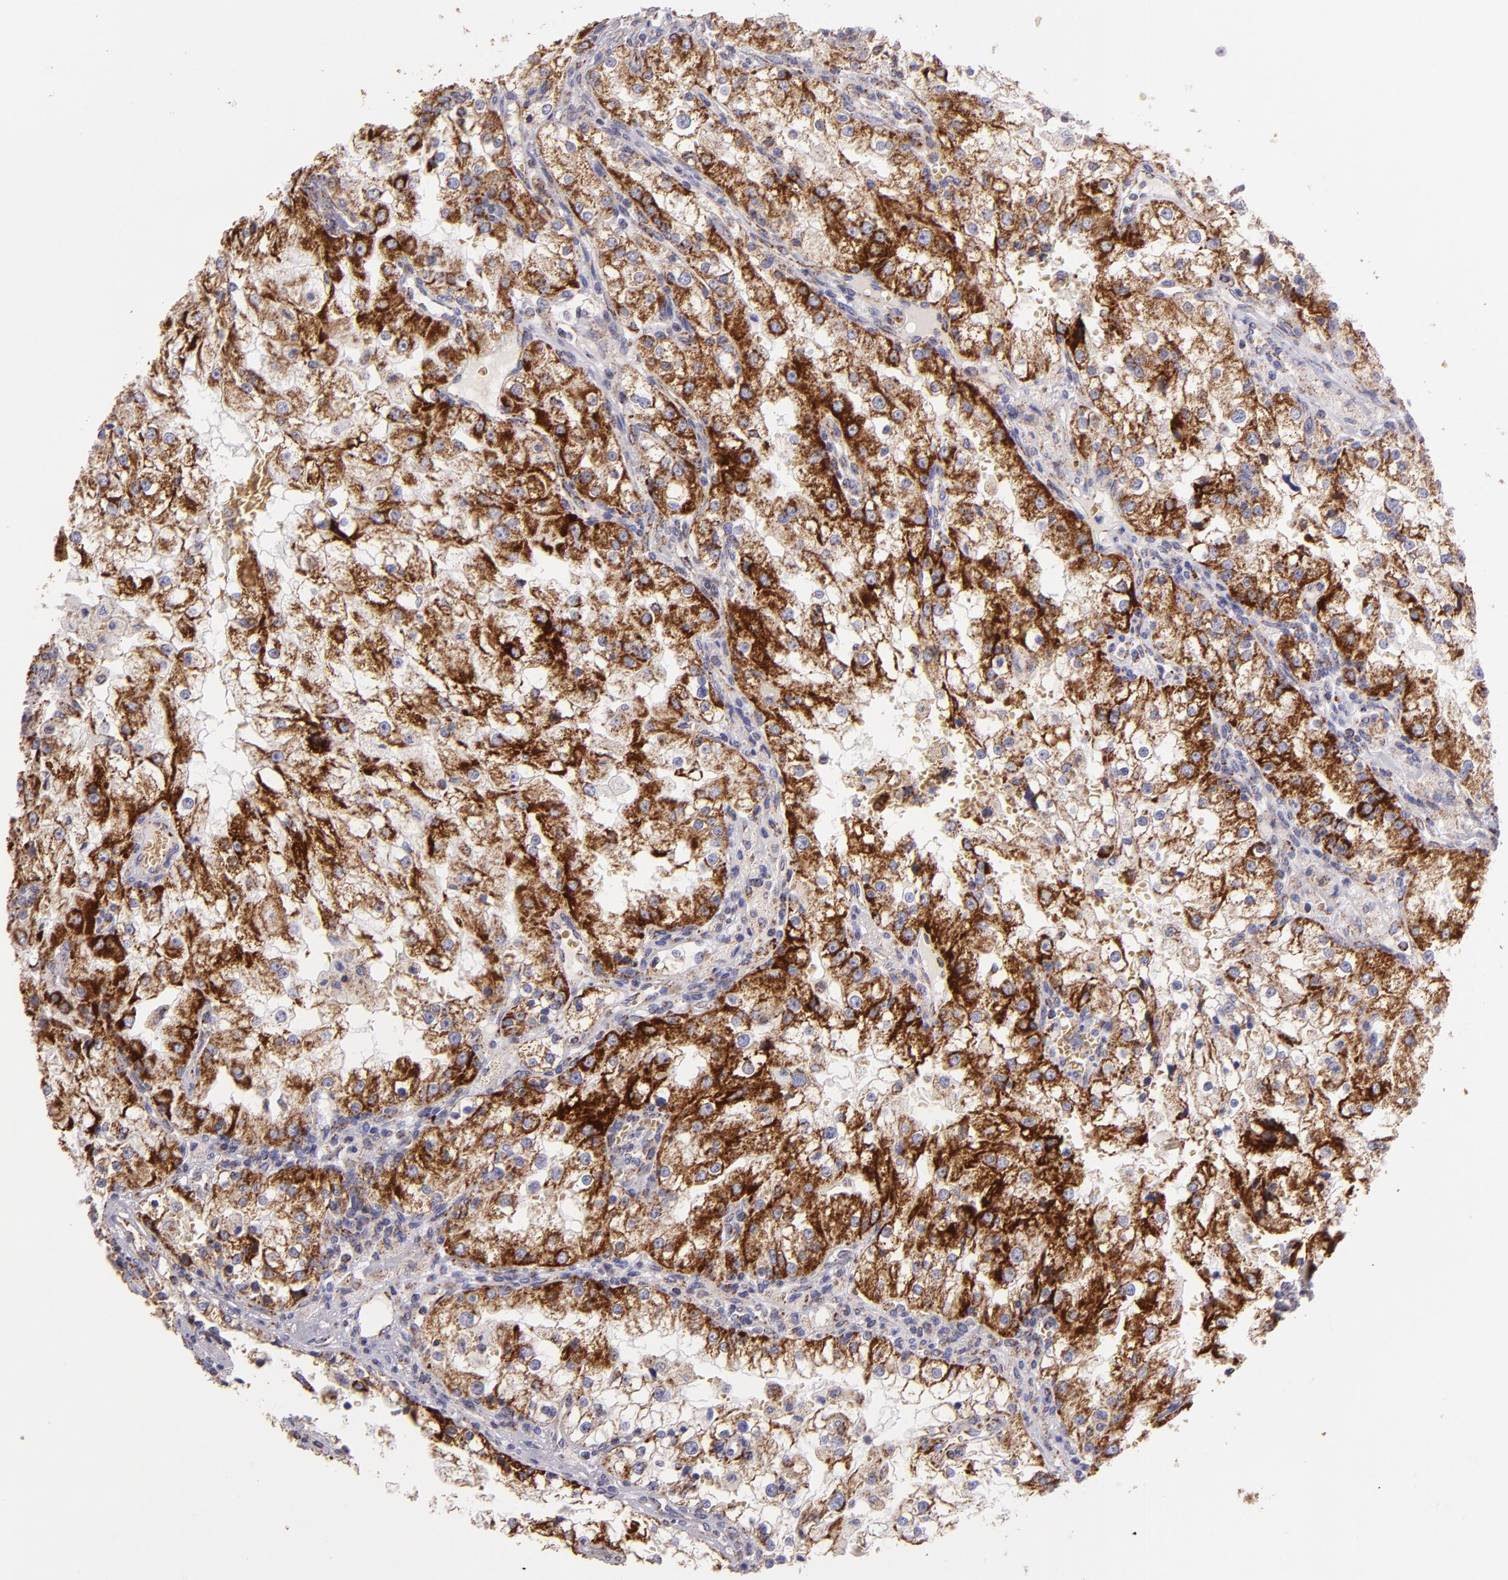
{"staining": {"intensity": "strong", "quantity": ">75%", "location": "cytoplasmic/membranous"}, "tissue": "renal cancer", "cell_type": "Tumor cells", "image_type": "cancer", "snomed": [{"axis": "morphology", "description": "Adenocarcinoma, NOS"}, {"axis": "topography", "description": "Kidney"}], "caption": "Adenocarcinoma (renal) stained for a protein (brown) displays strong cytoplasmic/membranous positive expression in about >75% of tumor cells.", "gene": "HSPD1", "patient": {"sex": "female", "age": 74}}